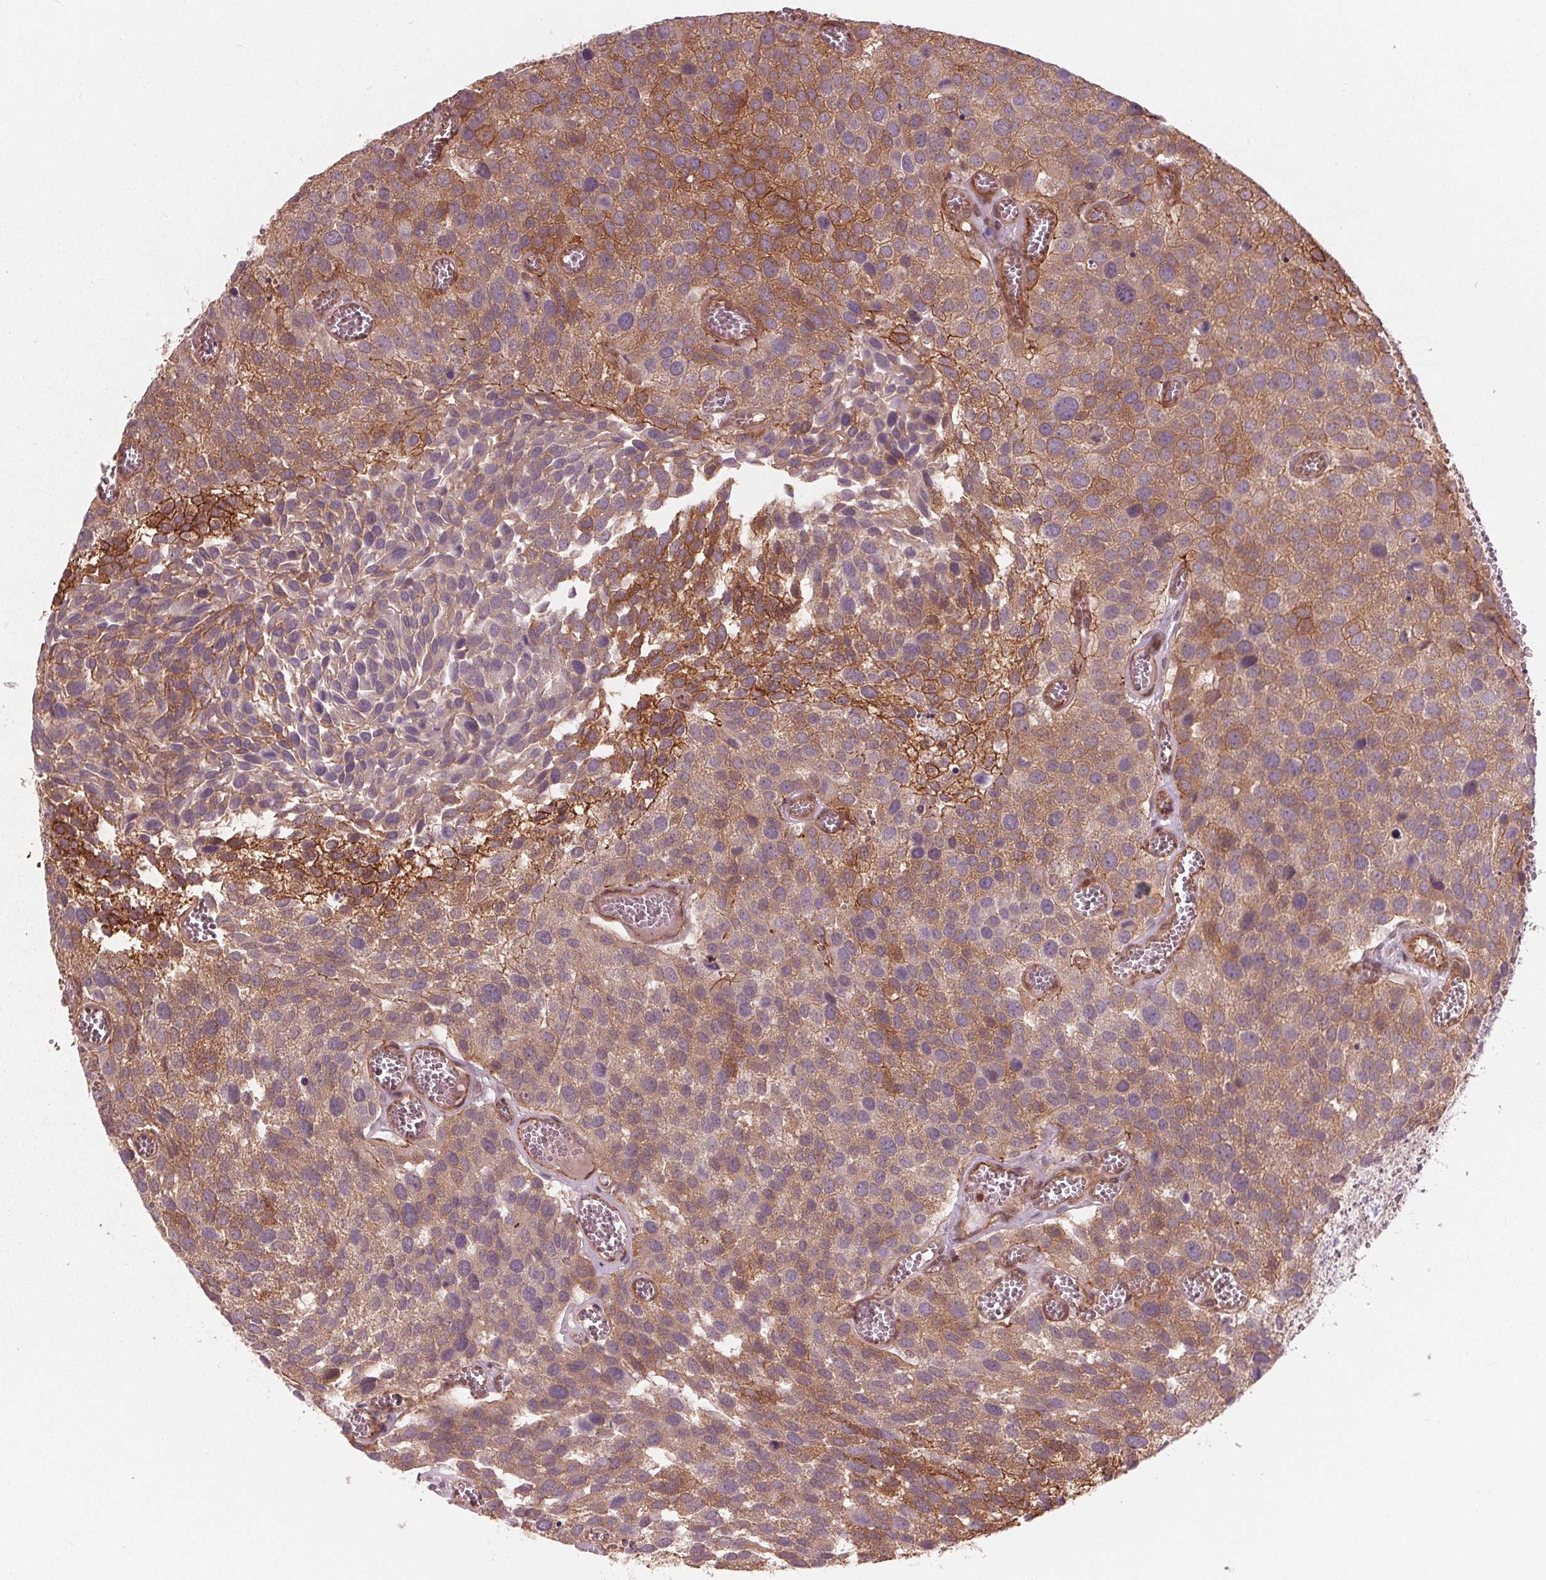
{"staining": {"intensity": "moderate", "quantity": "25%-75%", "location": "cytoplasmic/membranous"}, "tissue": "urothelial cancer", "cell_type": "Tumor cells", "image_type": "cancer", "snomed": [{"axis": "morphology", "description": "Urothelial carcinoma, Low grade"}, {"axis": "topography", "description": "Urinary bladder"}], "caption": "Tumor cells exhibit medium levels of moderate cytoplasmic/membranous staining in about 25%-75% of cells in human urothelial cancer.", "gene": "TXNIP", "patient": {"sex": "female", "age": 69}}